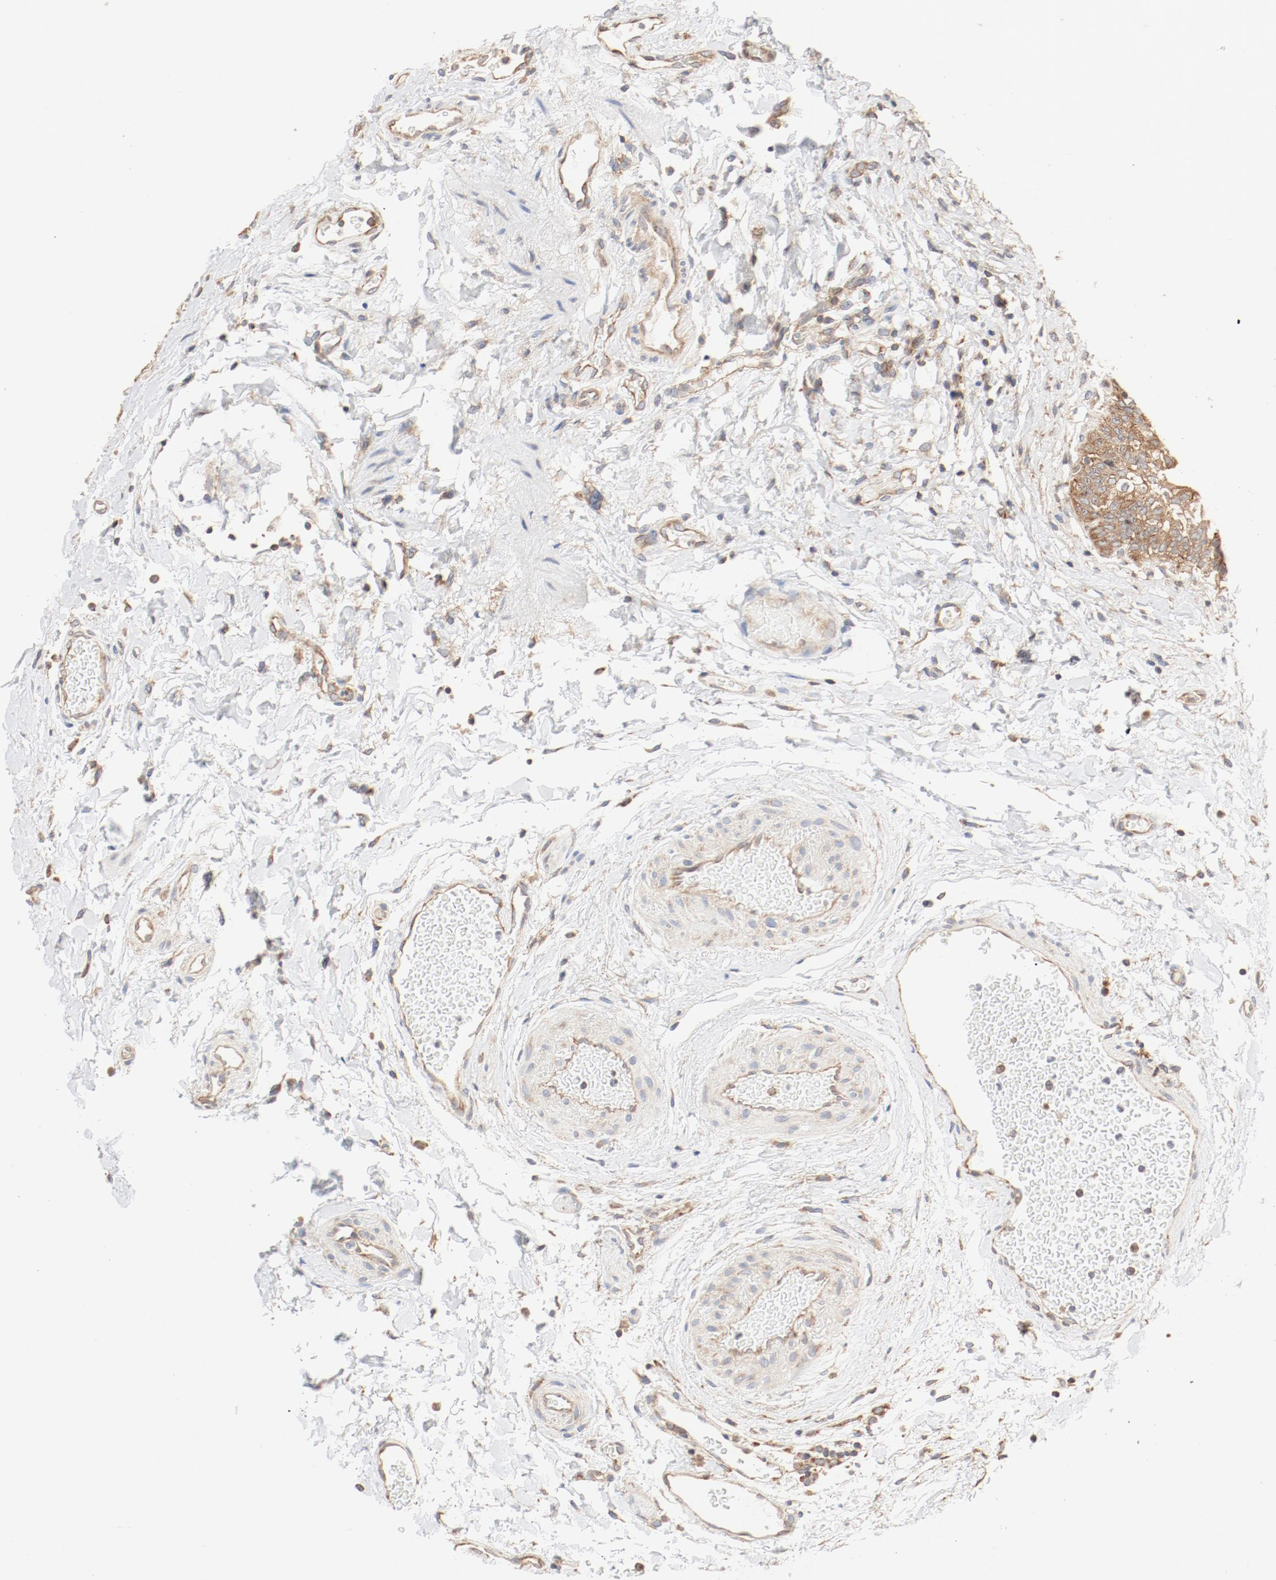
{"staining": {"intensity": "moderate", "quantity": ">75%", "location": "cytoplasmic/membranous"}, "tissue": "urinary bladder", "cell_type": "Urothelial cells", "image_type": "normal", "snomed": [{"axis": "morphology", "description": "Normal tissue, NOS"}, {"axis": "topography", "description": "Urinary bladder"}], "caption": "Immunohistochemistry (IHC) of normal urinary bladder reveals medium levels of moderate cytoplasmic/membranous positivity in about >75% of urothelial cells.", "gene": "RPS6", "patient": {"sex": "female", "age": 80}}